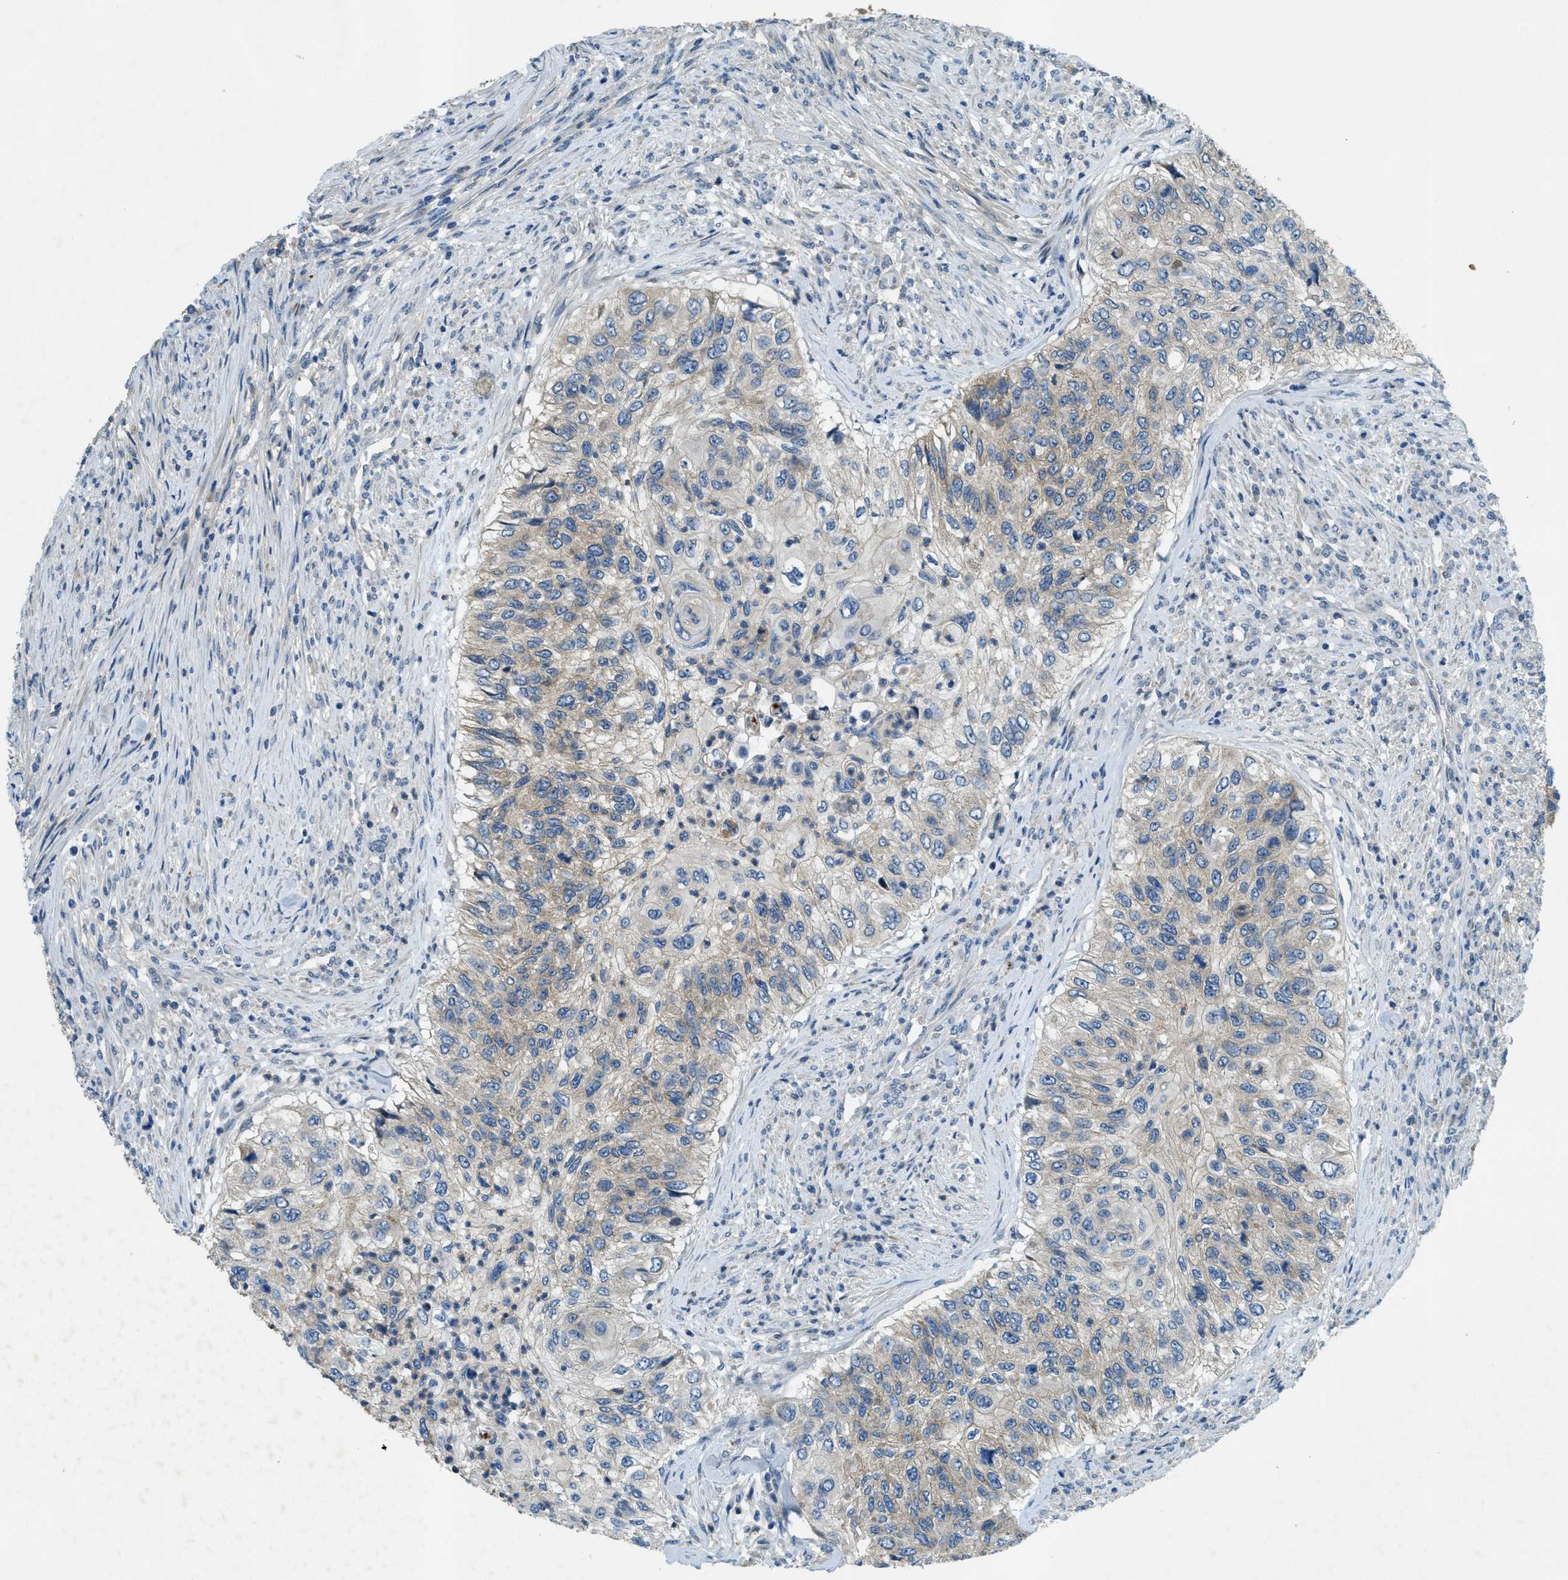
{"staining": {"intensity": "weak", "quantity": "25%-75%", "location": "cytoplasmic/membranous"}, "tissue": "urothelial cancer", "cell_type": "Tumor cells", "image_type": "cancer", "snomed": [{"axis": "morphology", "description": "Urothelial carcinoma, High grade"}, {"axis": "topography", "description": "Urinary bladder"}], "caption": "High-grade urothelial carcinoma stained with a protein marker reveals weak staining in tumor cells.", "gene": "SNX14", "patient": {"sex": "female", "age": 60}}